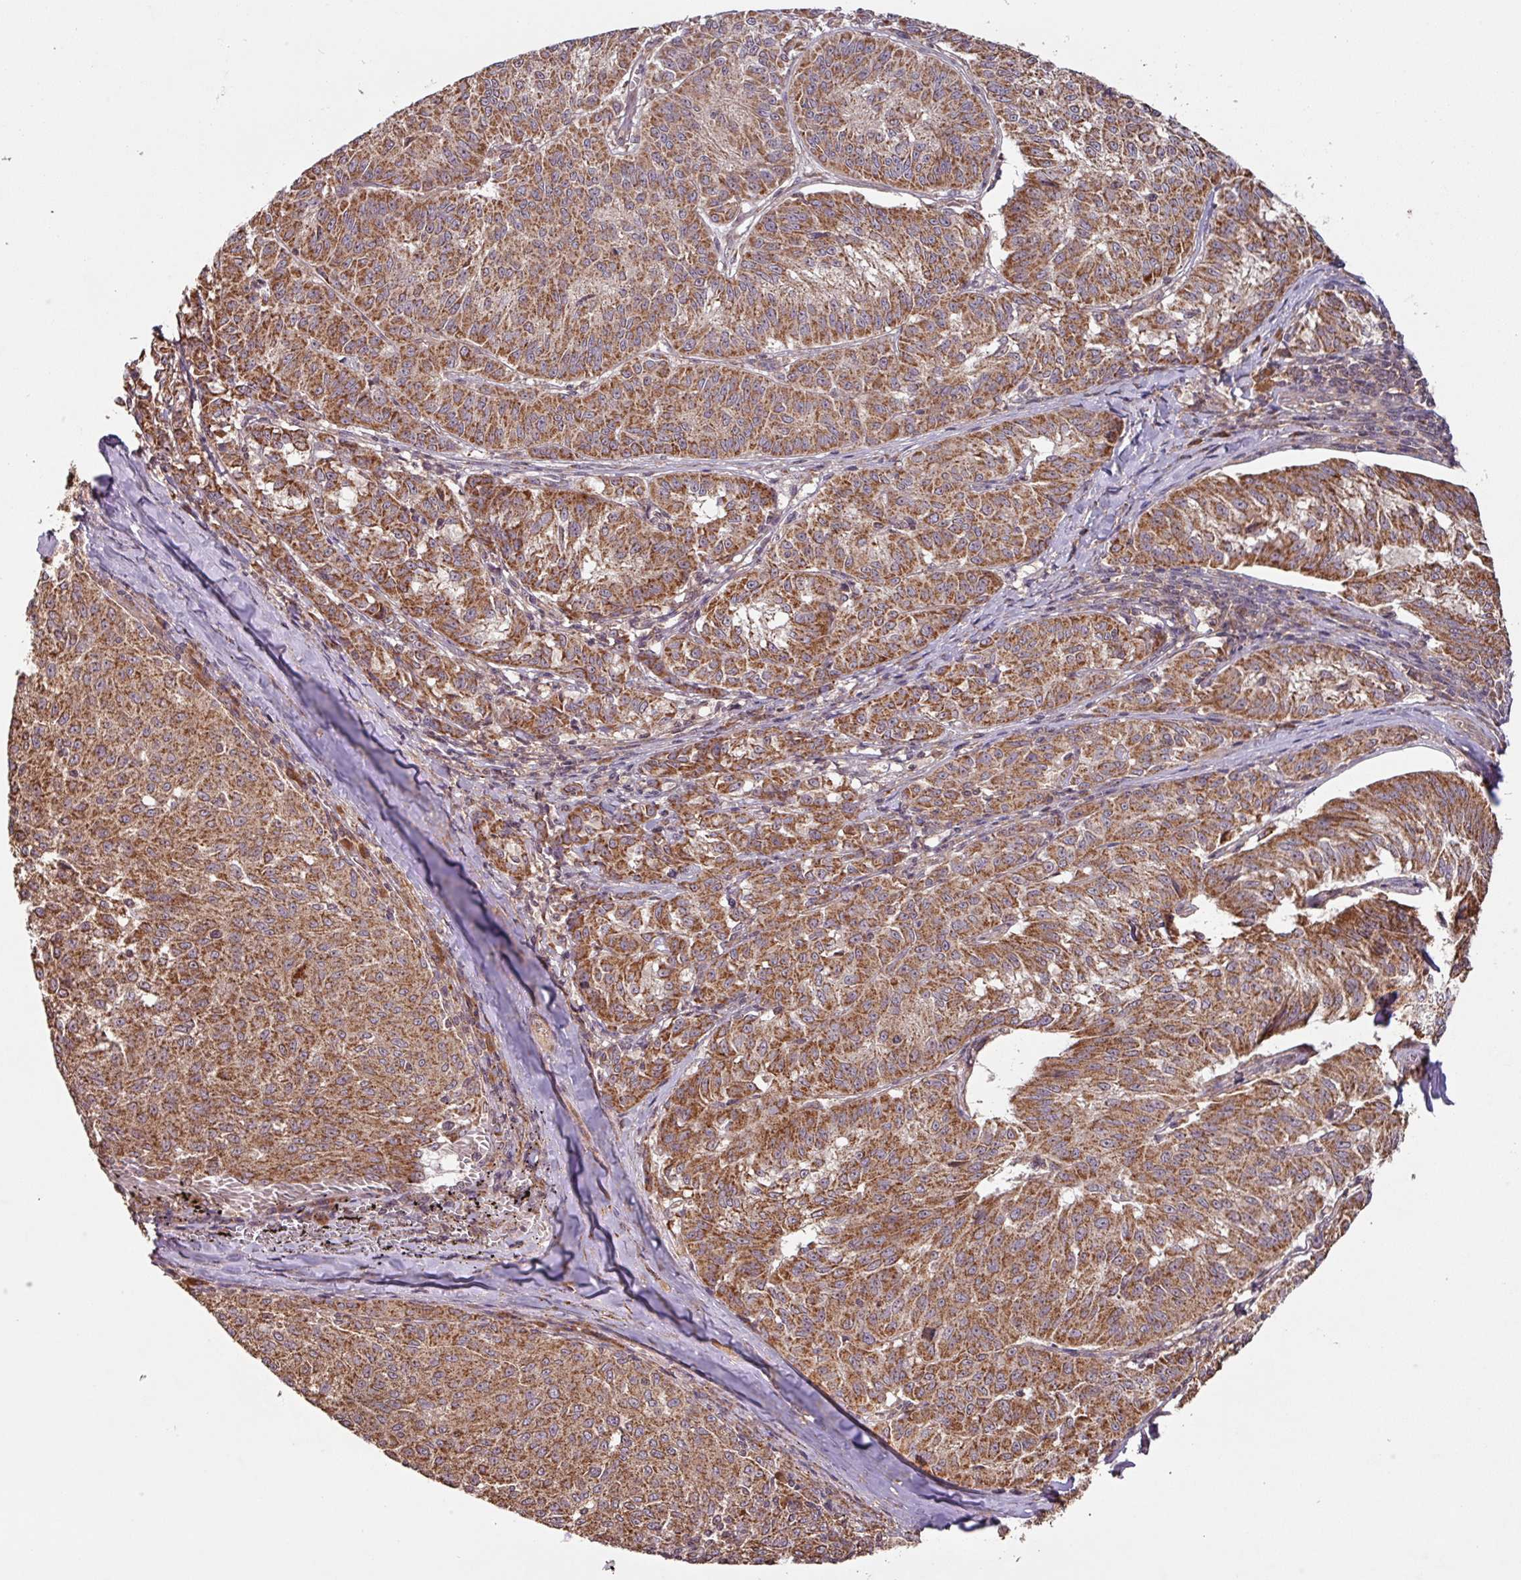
{"staining": {"intensity": "moderate", "quantity": ">75%", "location": "cytoplasmic/membranous"}, "tissue": "melanoma", "cell_type": "Tumor cells", "image_type": "cancer", "snomed": [{"axis": "morphology", "description": "Malignant melanoma, NOS"}, {"axis": "topography", "description": "Skin"}], "caption": "Protein analysis of malignant melanoma tissue displays moderate cytoplasmic/membranous positivity in approximately >75% of tumor cells. The staining was performed using DAB (3,3'-diaminobenzidine), with brown indicating positive protein expression. Nuclei are stained blue with hematoxylin.", "gene": "MRRF", "patient": {"sex": "female", "age": 72}}